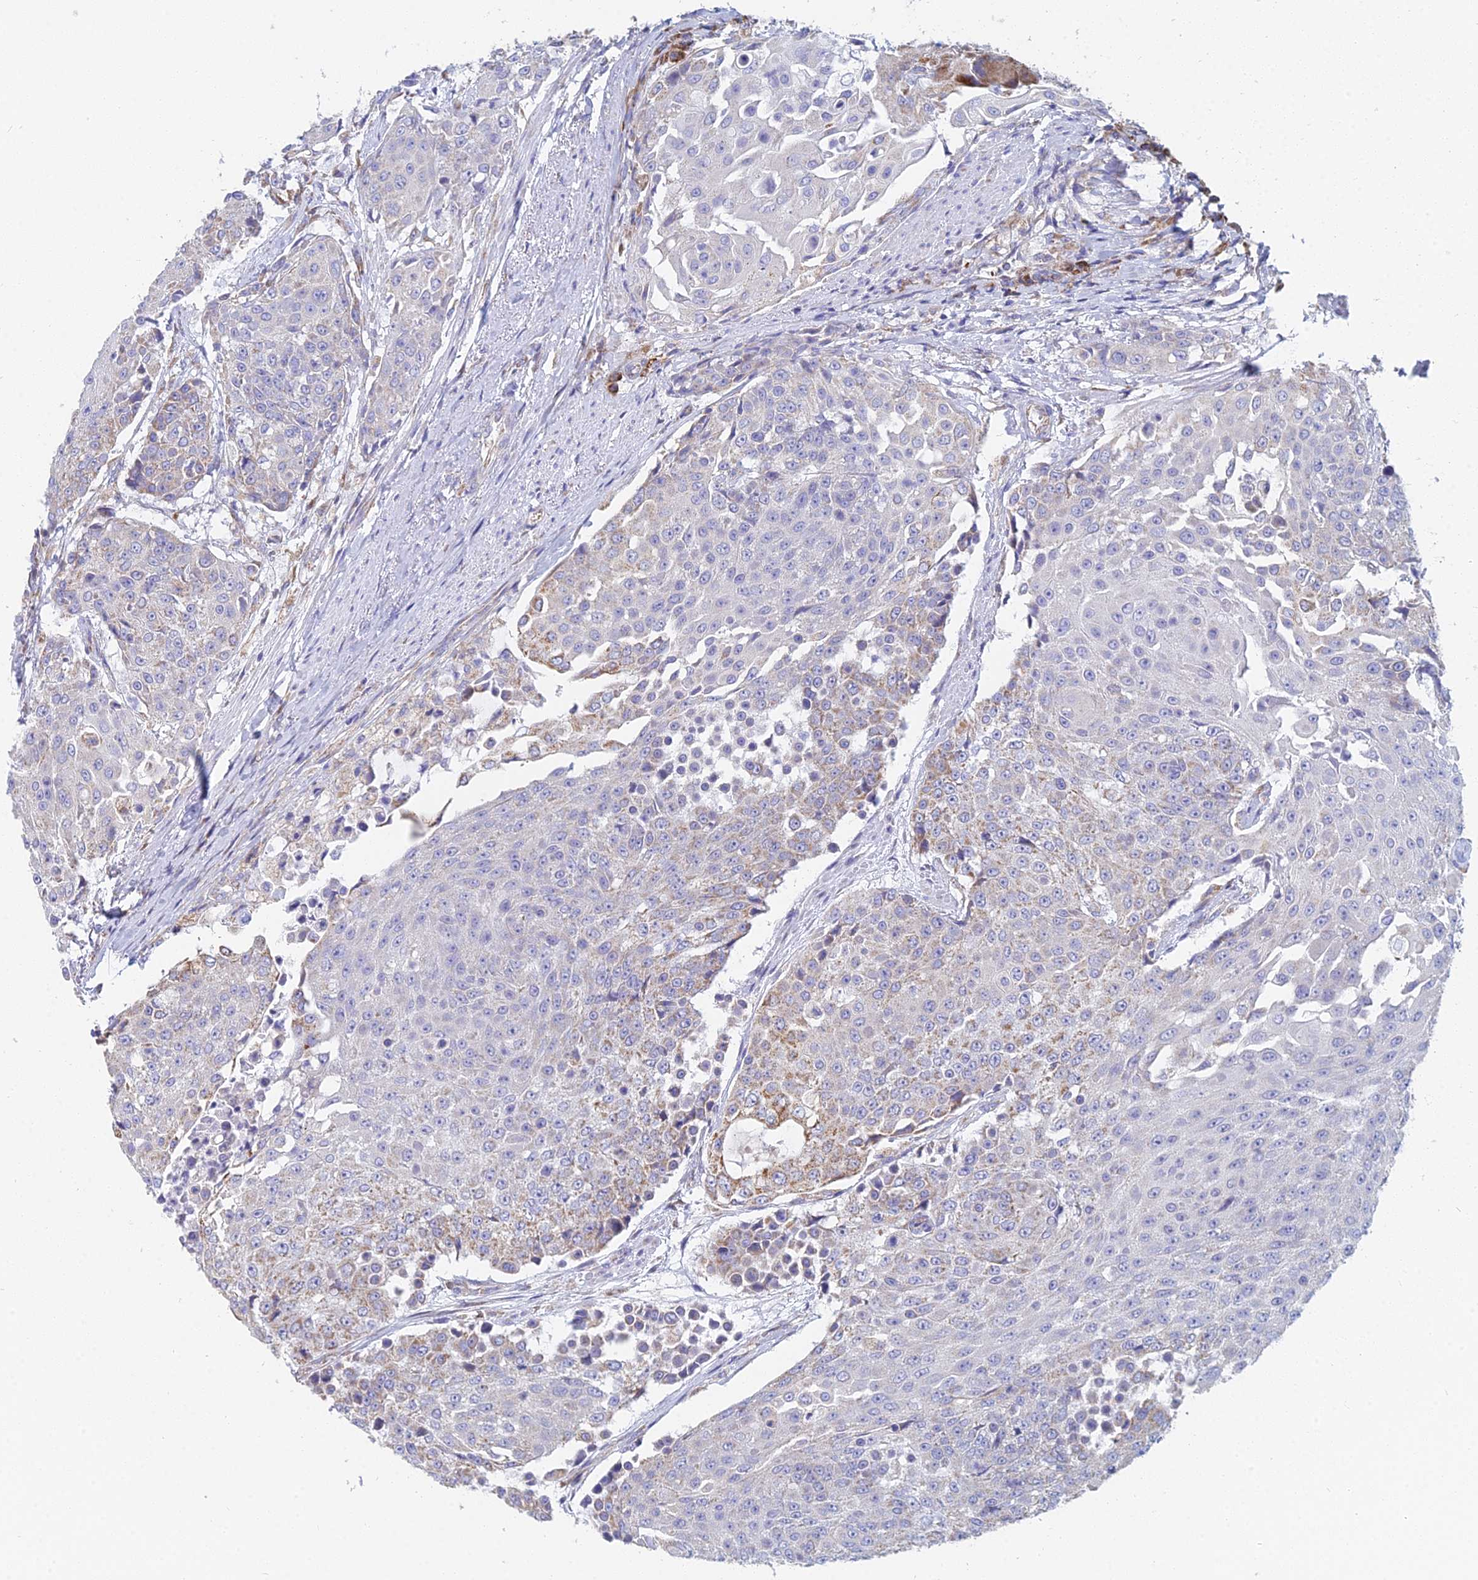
{"staining": {"intensity": "weak", "quantity": "25%-75%", "location": "cytoplasmic/membranous"}, "tissue": "urothelial cancer", "cell_type": "Tumor cells", "image_type": "cancer", "snomed": [{"axis": "morphology", "description": "Urothelial carcinoma, High grade"}, {"axis": "topography", "description": "Urinary bladder"}], "caption": "The immunohistochemical stain highlights weak cytoplasmic/membranous staining in tumor cells of urothelial cancer tissue.", "gene": "CRACR2B", "patient": {"sex": "female", "age": 63}}